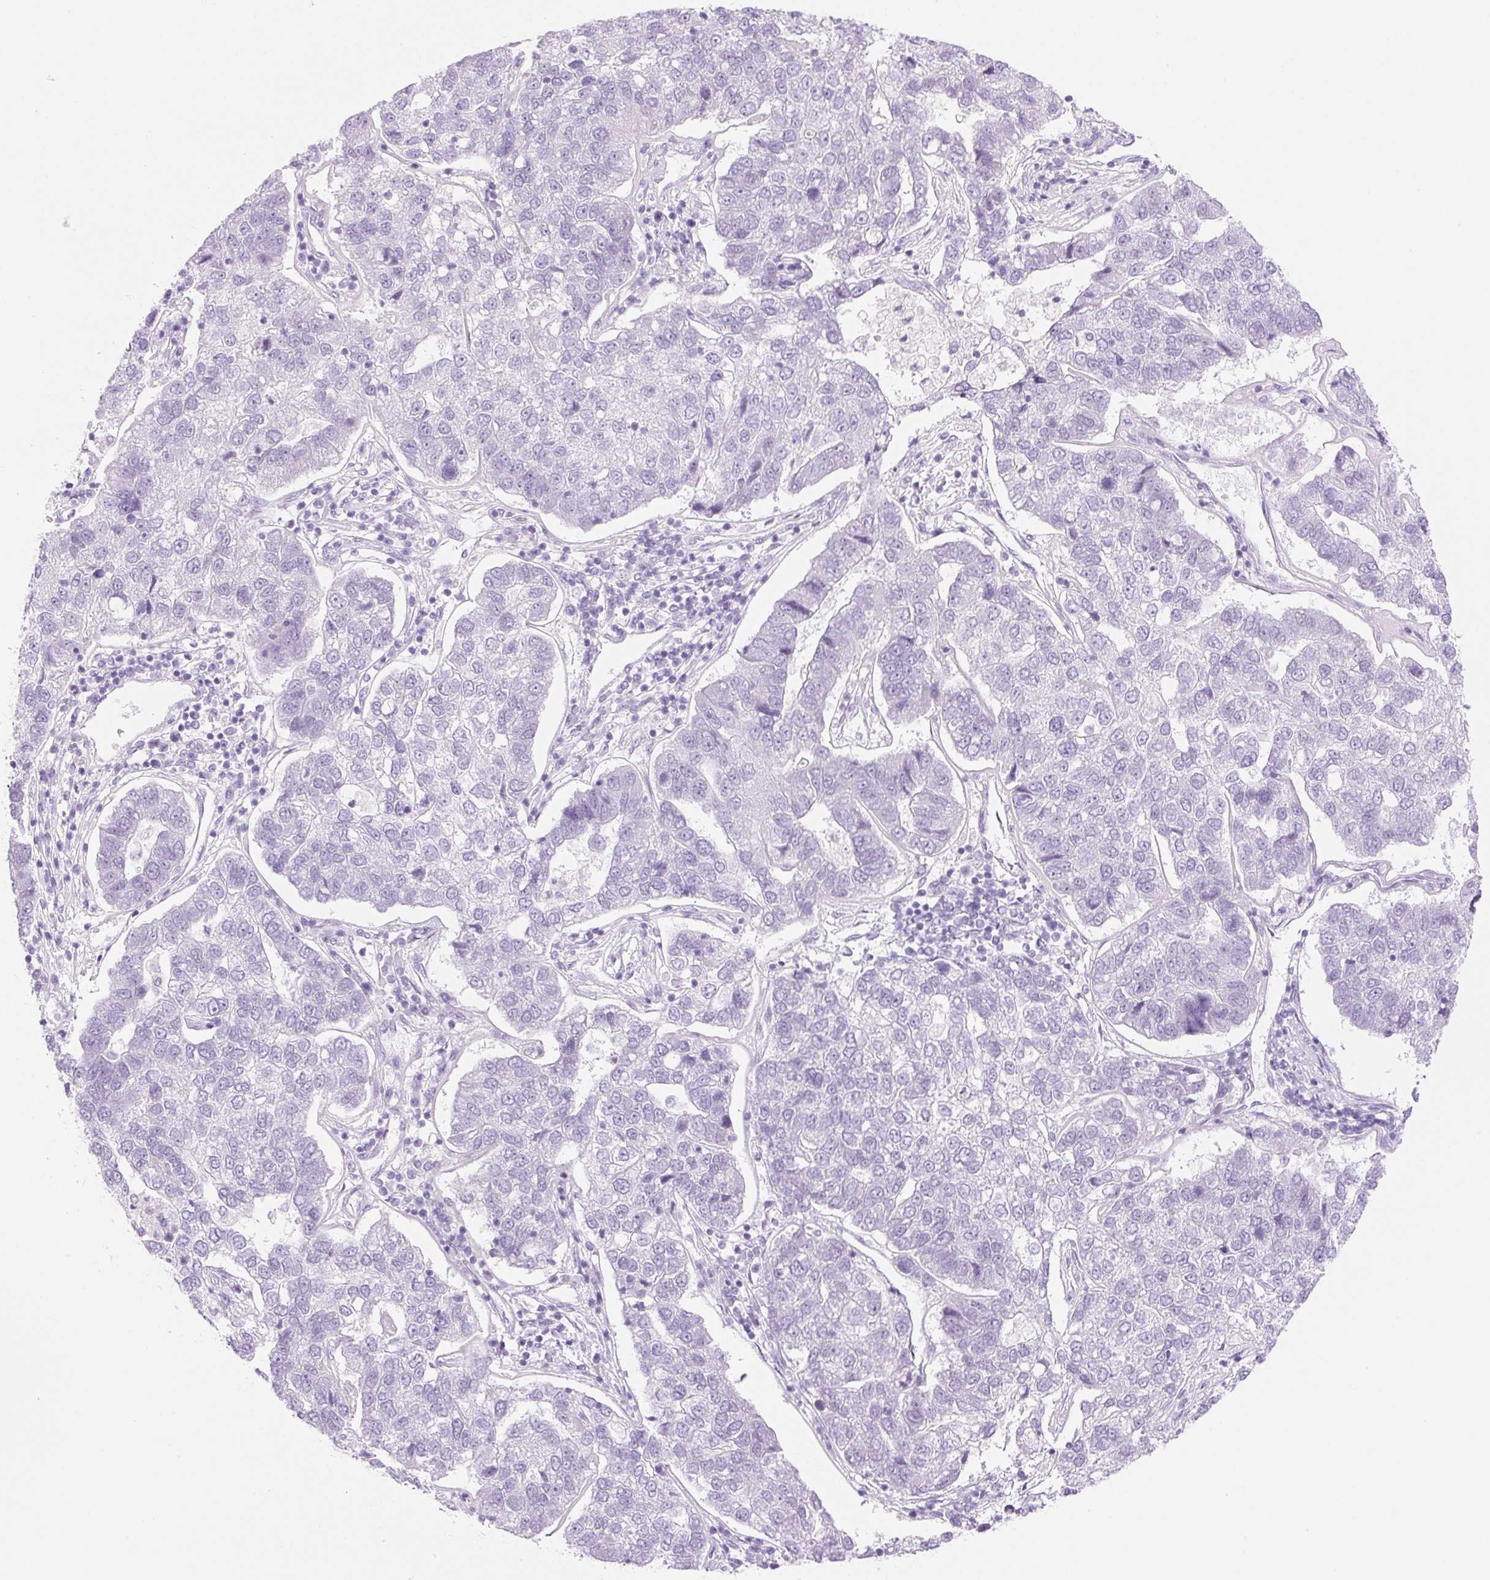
{"staining": {"intensity": "negative", "quantity": "none", "location": "none"}, "tissue": "pancreatic cancer", "cell_type": "Tumor cells", "image_type": "cancer", "snomed": [{"axis": "morphology", "description": "Adenocarcinoma, NOS"}, {"axis": "topography", "description": "Pancreas"}], "caption": "Tumor cells are negative for brown protein staining in adenocarcinoma (pancreatic).", "gene": "SP140L", "patient": {"sex": "female", "age": 61}}